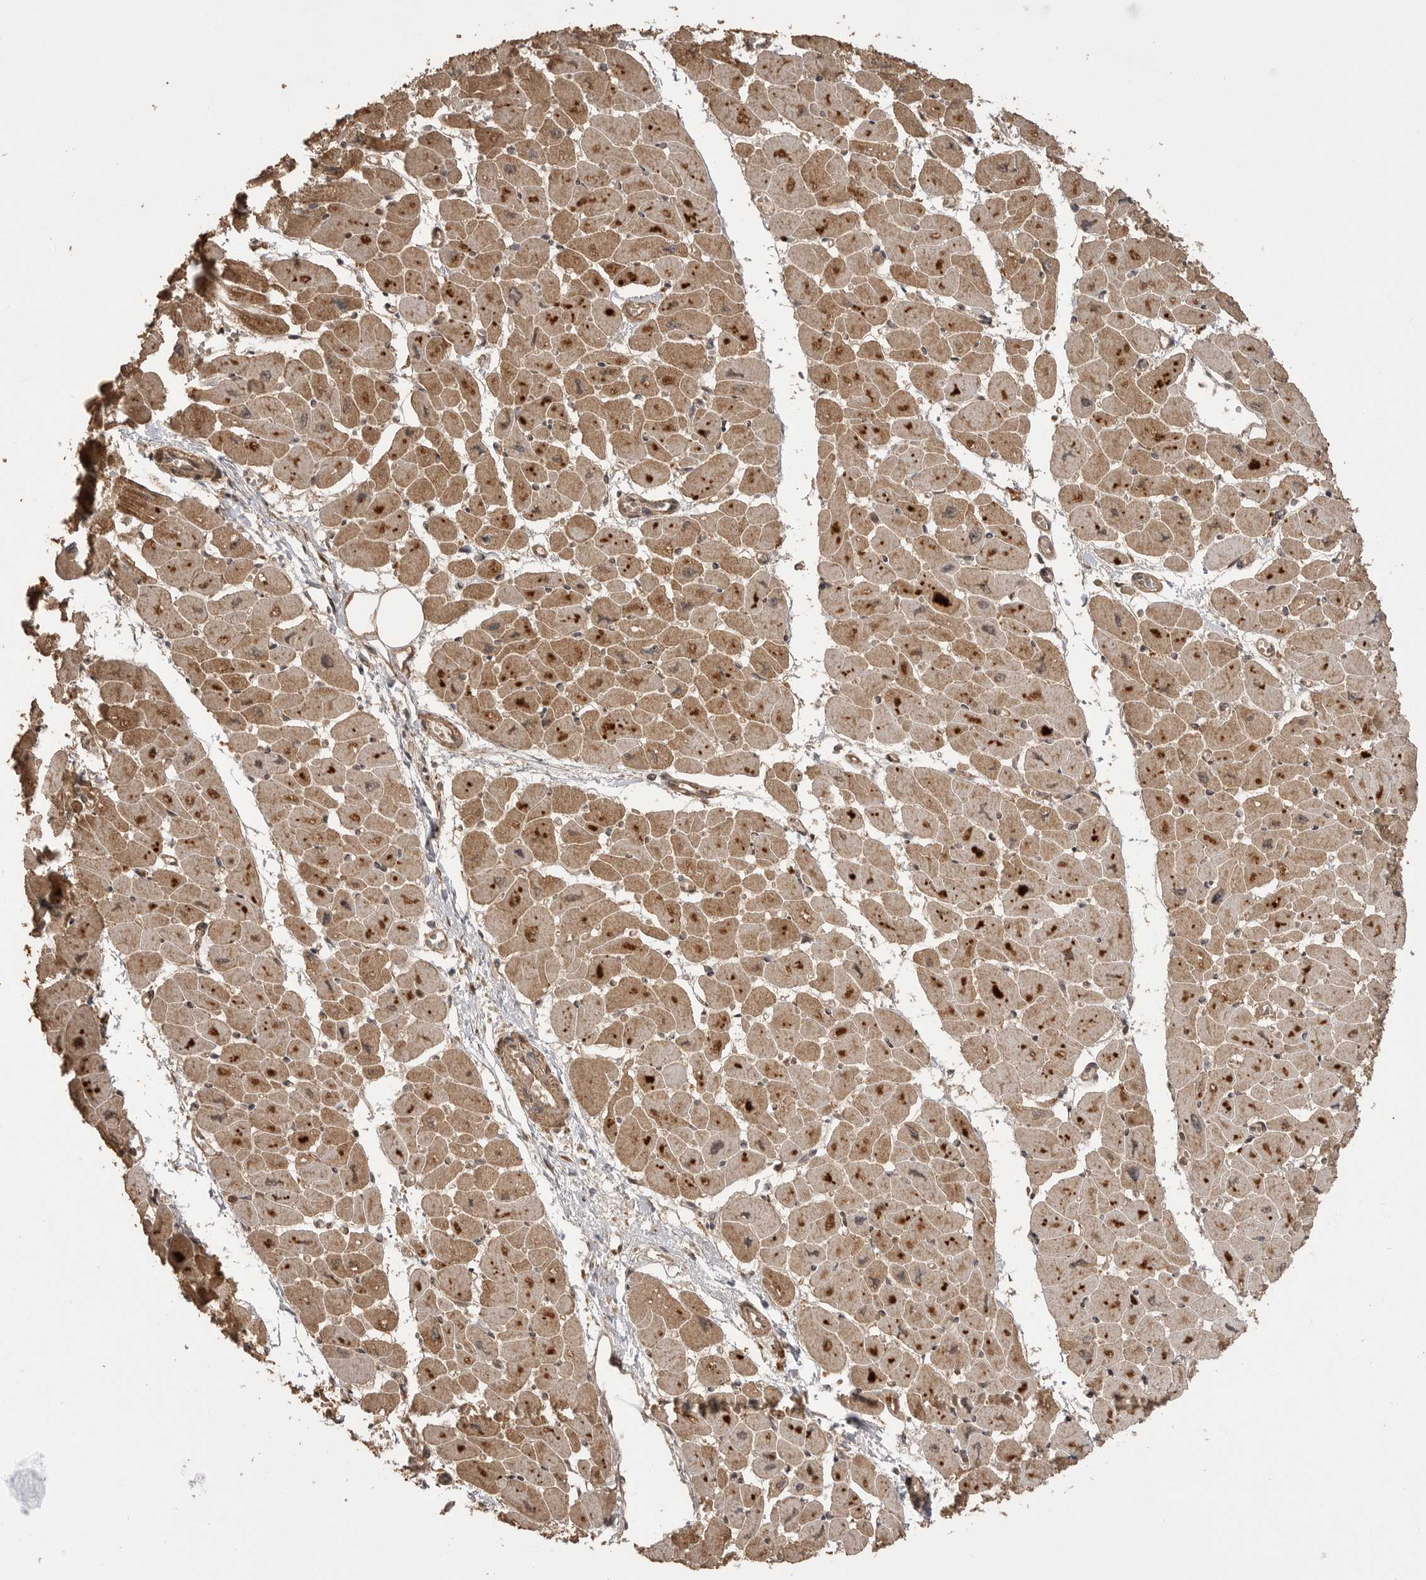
{"staining": {"intensity": "moderate", "quantity": ">75%", "location": "cytoplasmic/membranous"}, "tissue": "heart muscle", "cell_type": "Cardiomyocytes", "image_type": "normal", "snomed": [{"axis": "morphology", "description": "Normal tissue, NOS"}, {"axis": "topography", "description": "Heart"}], "caption": "Immunohistochemical staining of normal heart muscle reveals moderate cytoplasmic/membranous protein staining in approximately >75% of cardiomyocytes.", "gene": "BOC", "patient": {"sex": "female", "age": 54}}